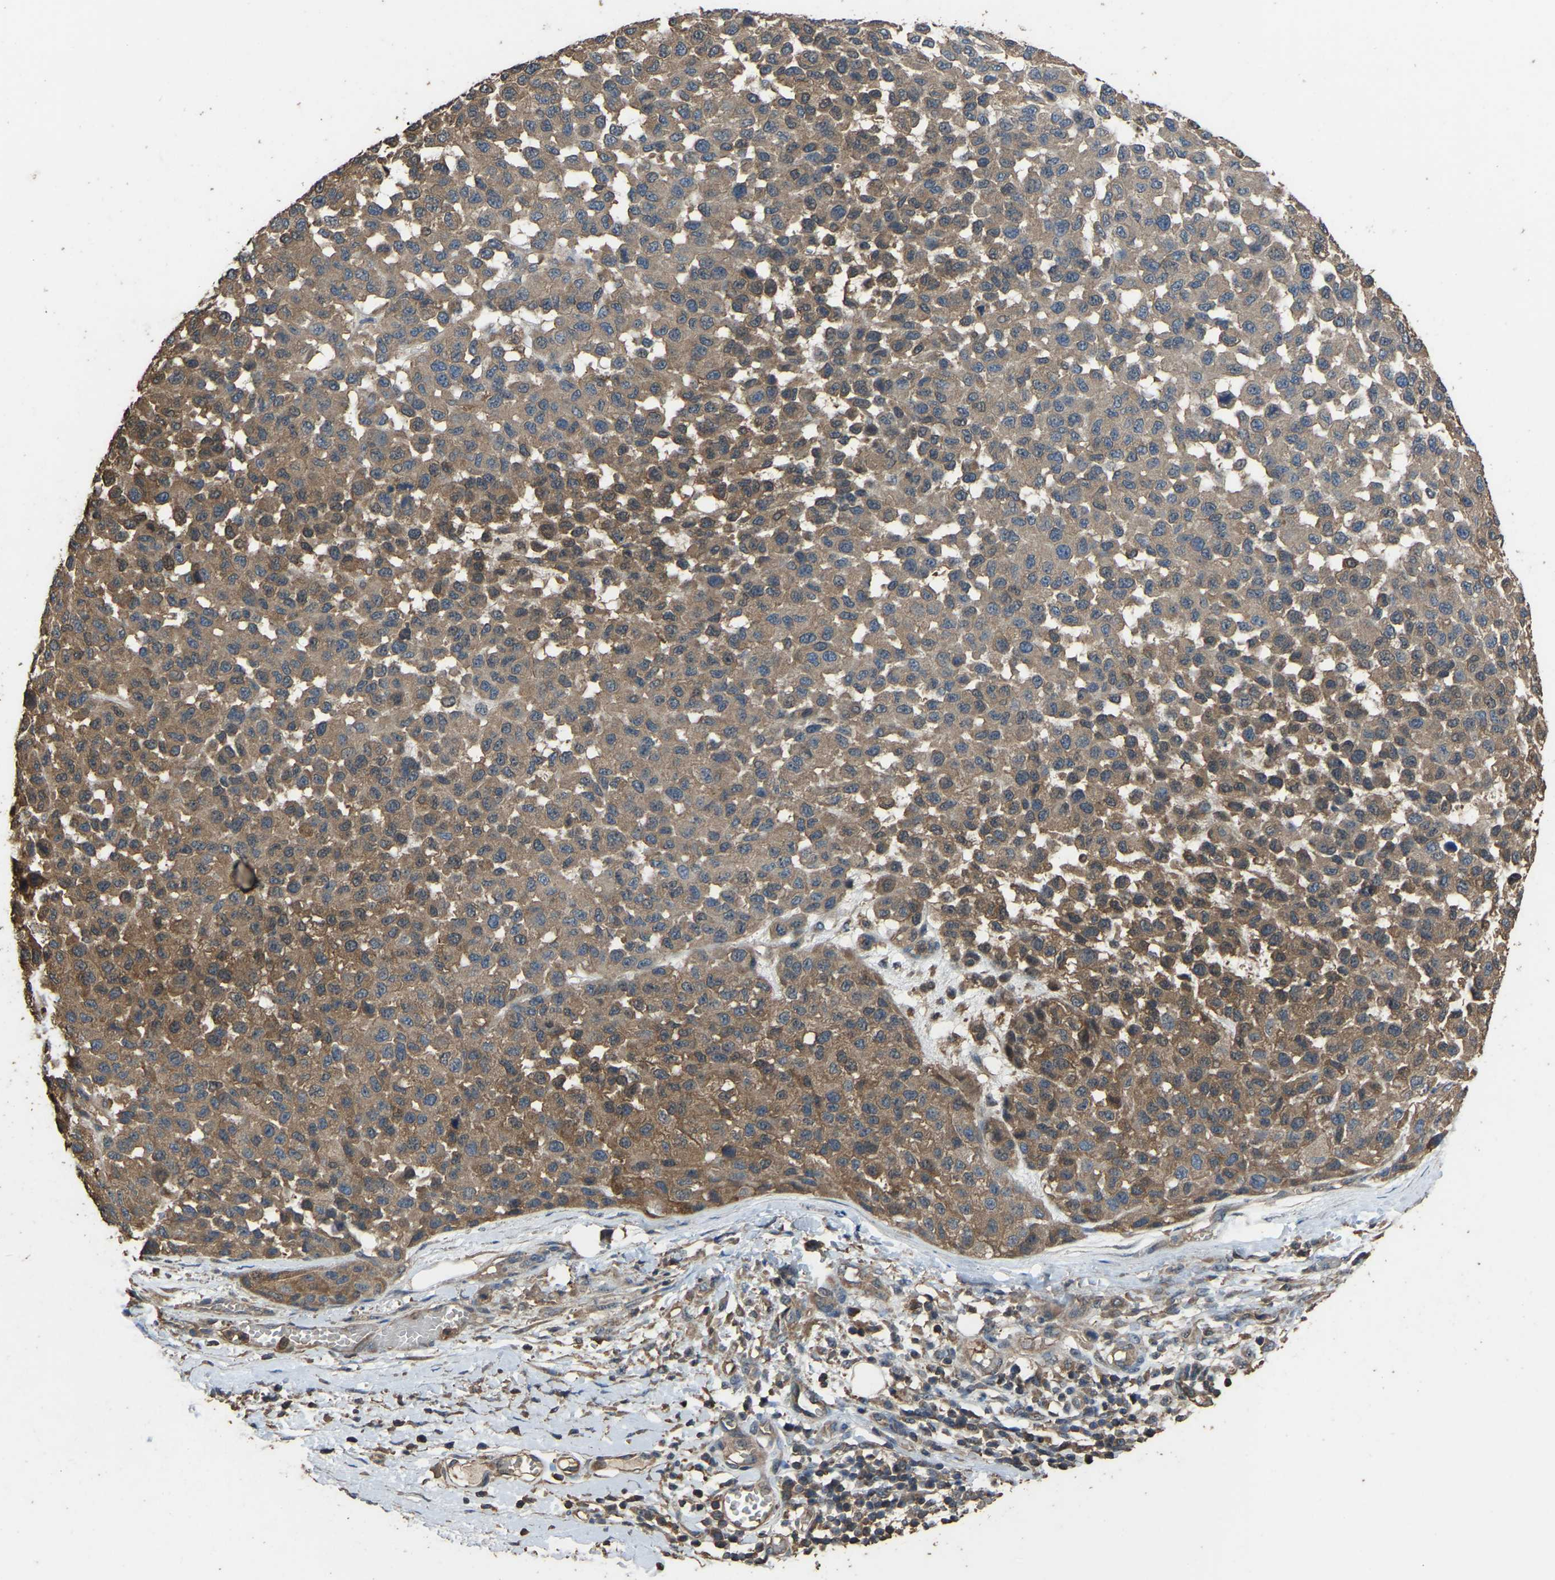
{"staining": {"intensity": "moderate", "quantity": ">75%", "location": "cytoplasmic/membranous"}, "tissue": "melanoma", "cell_type": "Tumor cells", "image_type": "cancer", "snomed": [{"axis": "morphology", "description": "Malignant melanoma, NOS"}, {"axis": "topography", "description": "Skin"}], "caption": "This is a photomicrograph of IHC staining of malignant melanoma, which shows moderate staining in the cytoplasmic/membranous of tumor cells.", "gene": "FHIT", "patient": {"sex": "male", "age": 62}}